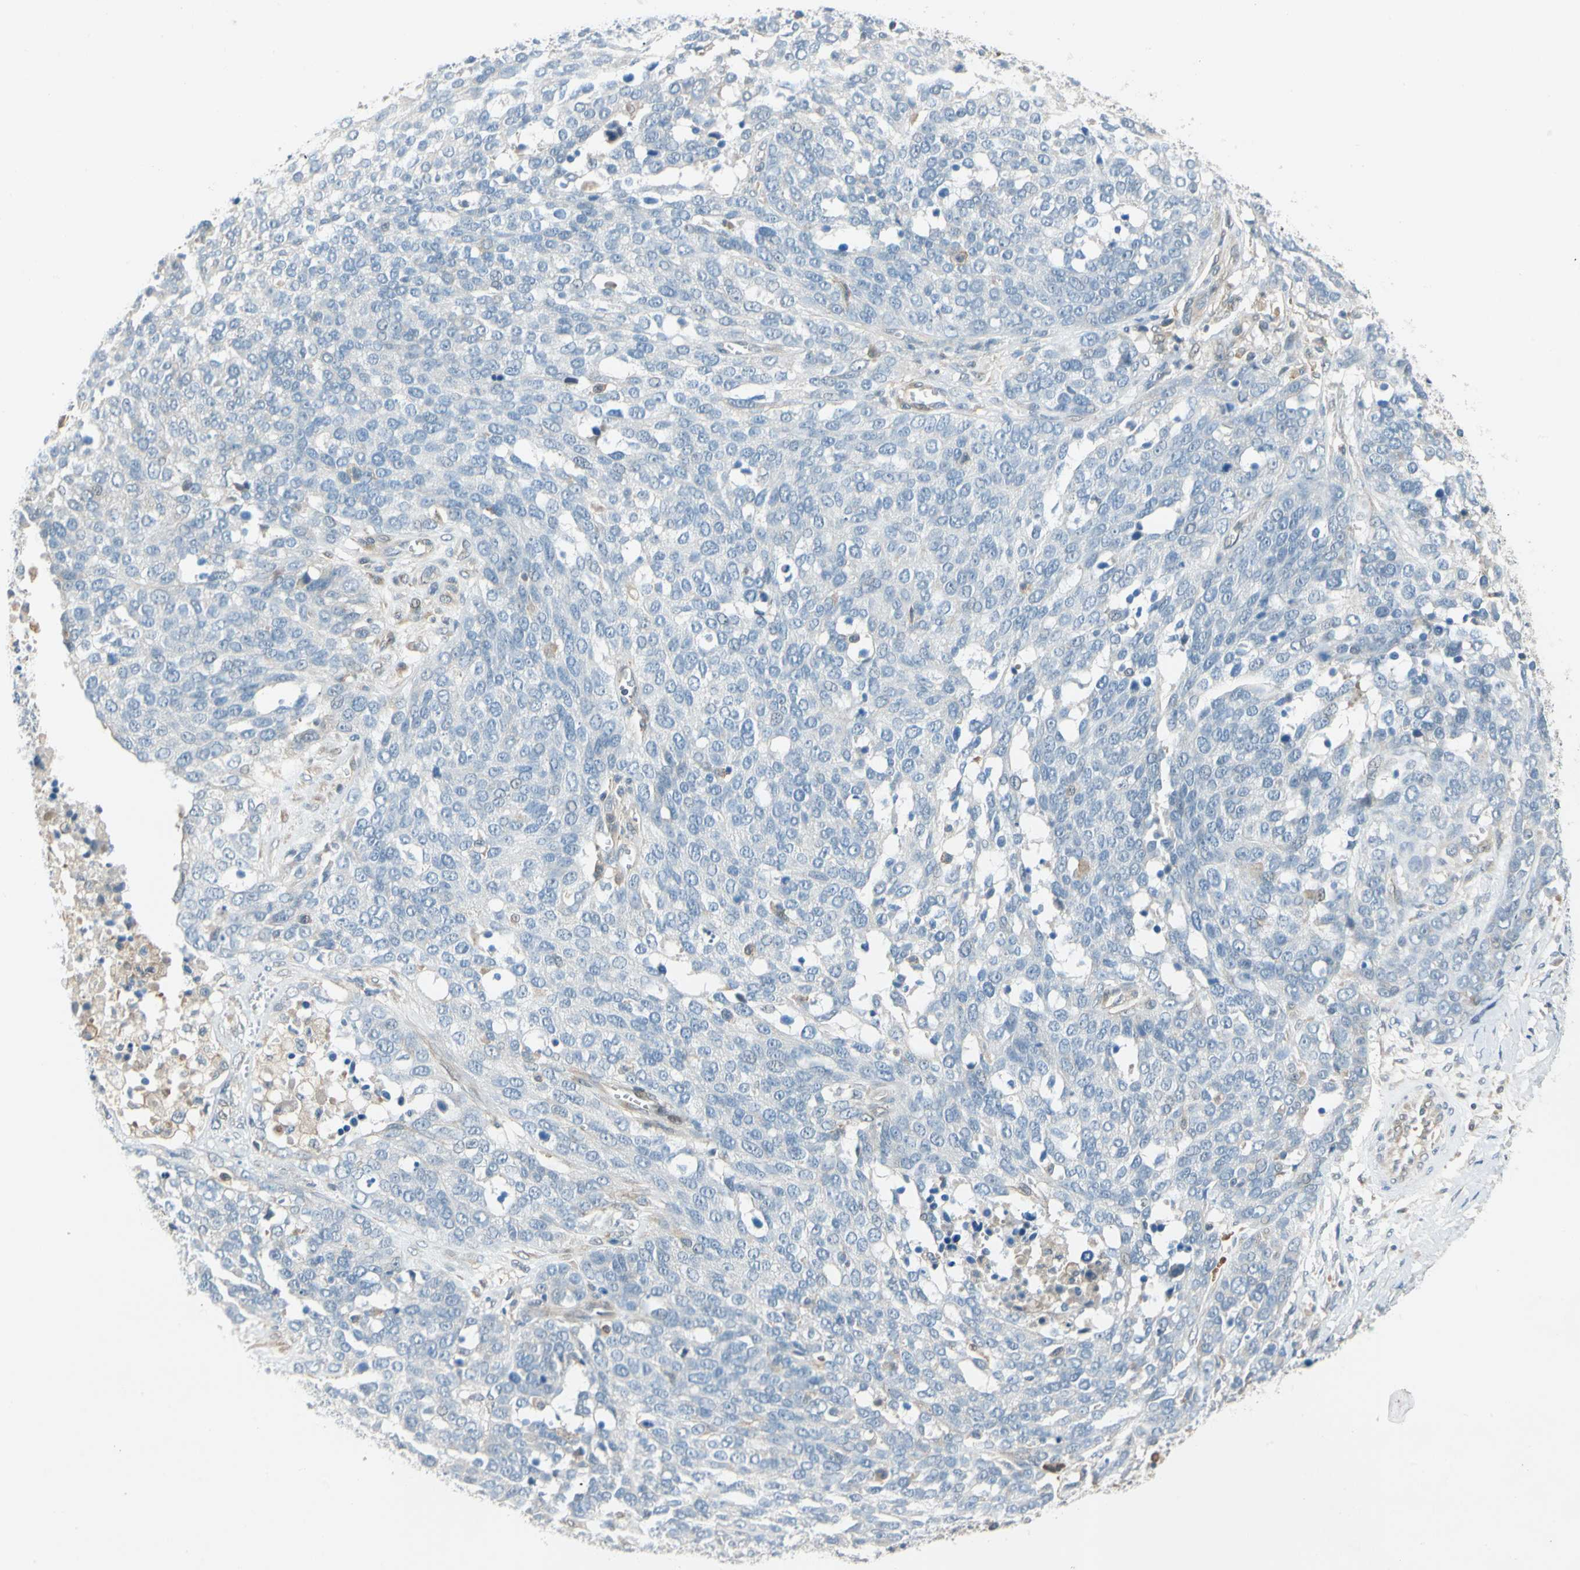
{"staining": {"intensity": "negative", "quantity": "none", "location": "none"}, "tissue": "ovarian cancer", "cell_type": "Tumor cells", "image_type": "cancer", "snomed": [{"axis": "morphology", "description": "Cystadenocarcinoma, serous, NOS"}, {"axis": "topography", "description": "Ovary"}], "caption": "This is an IHC photomicrograph of ovarian cancer (serous cystadenocarcinoma). There is no positivity in tumor cells.", "gene": "WIPI1", "patient": {"sex": "female", "age": 44}}